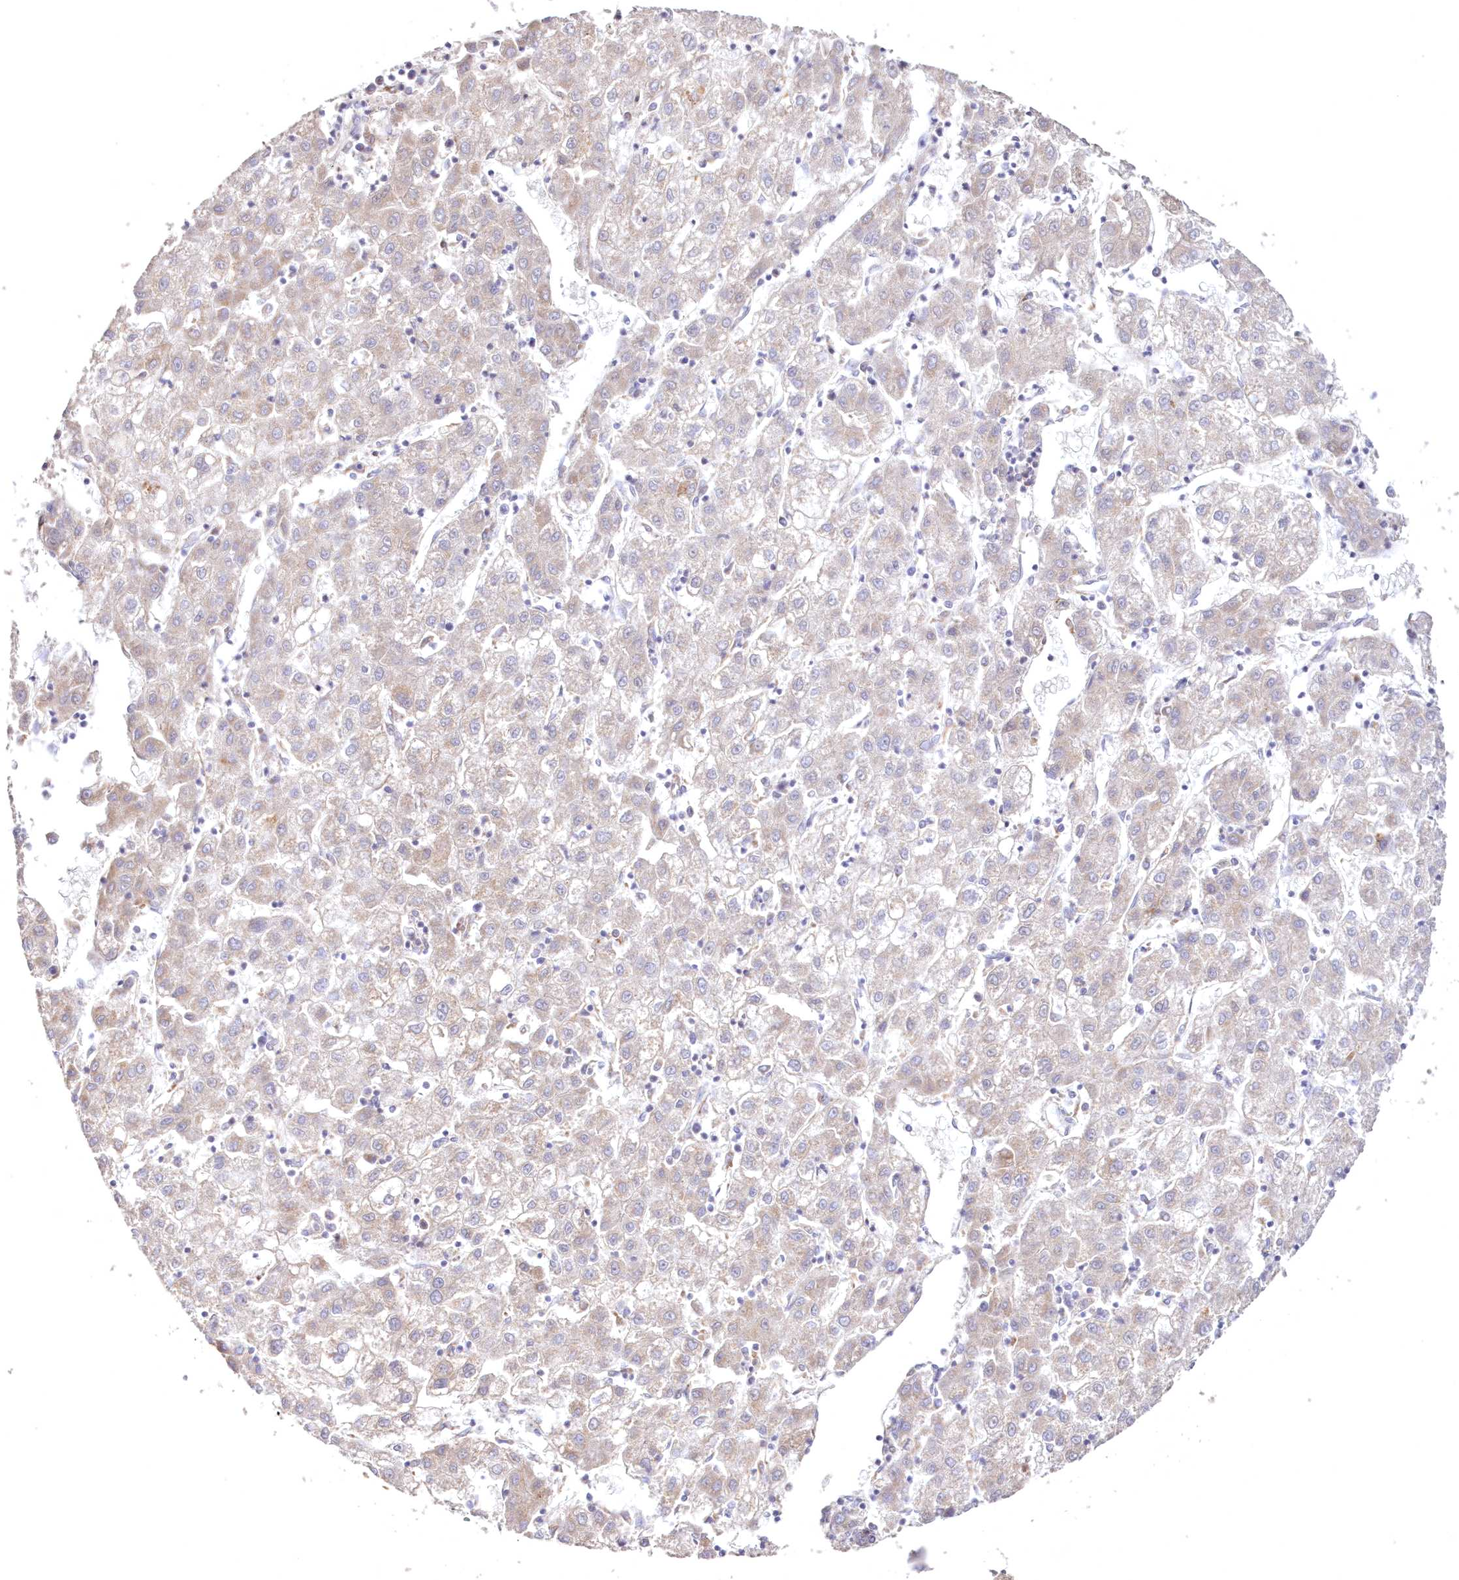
{"staining": {"intensity": "negative", "quantity": "none", "location": "none"}, "tissue": "liver cancer", "cell_type": "Tumor cells", "image_type": "cancer", "snomed": [{"axis": "morphology", "description": "Carcinoma, Hepatocellular, NOS"}, {"axis": "topography", "description": "Liver"}], "caption": "High power microscopy micrograph of an IHC histopathology image of liver cancer, revealing no significant staining in tumor cells. (DAB immunohistochemistry (IHC), high magnification).", "gene": "HADHB", "patient": {"sex": "male", "age": 72}}